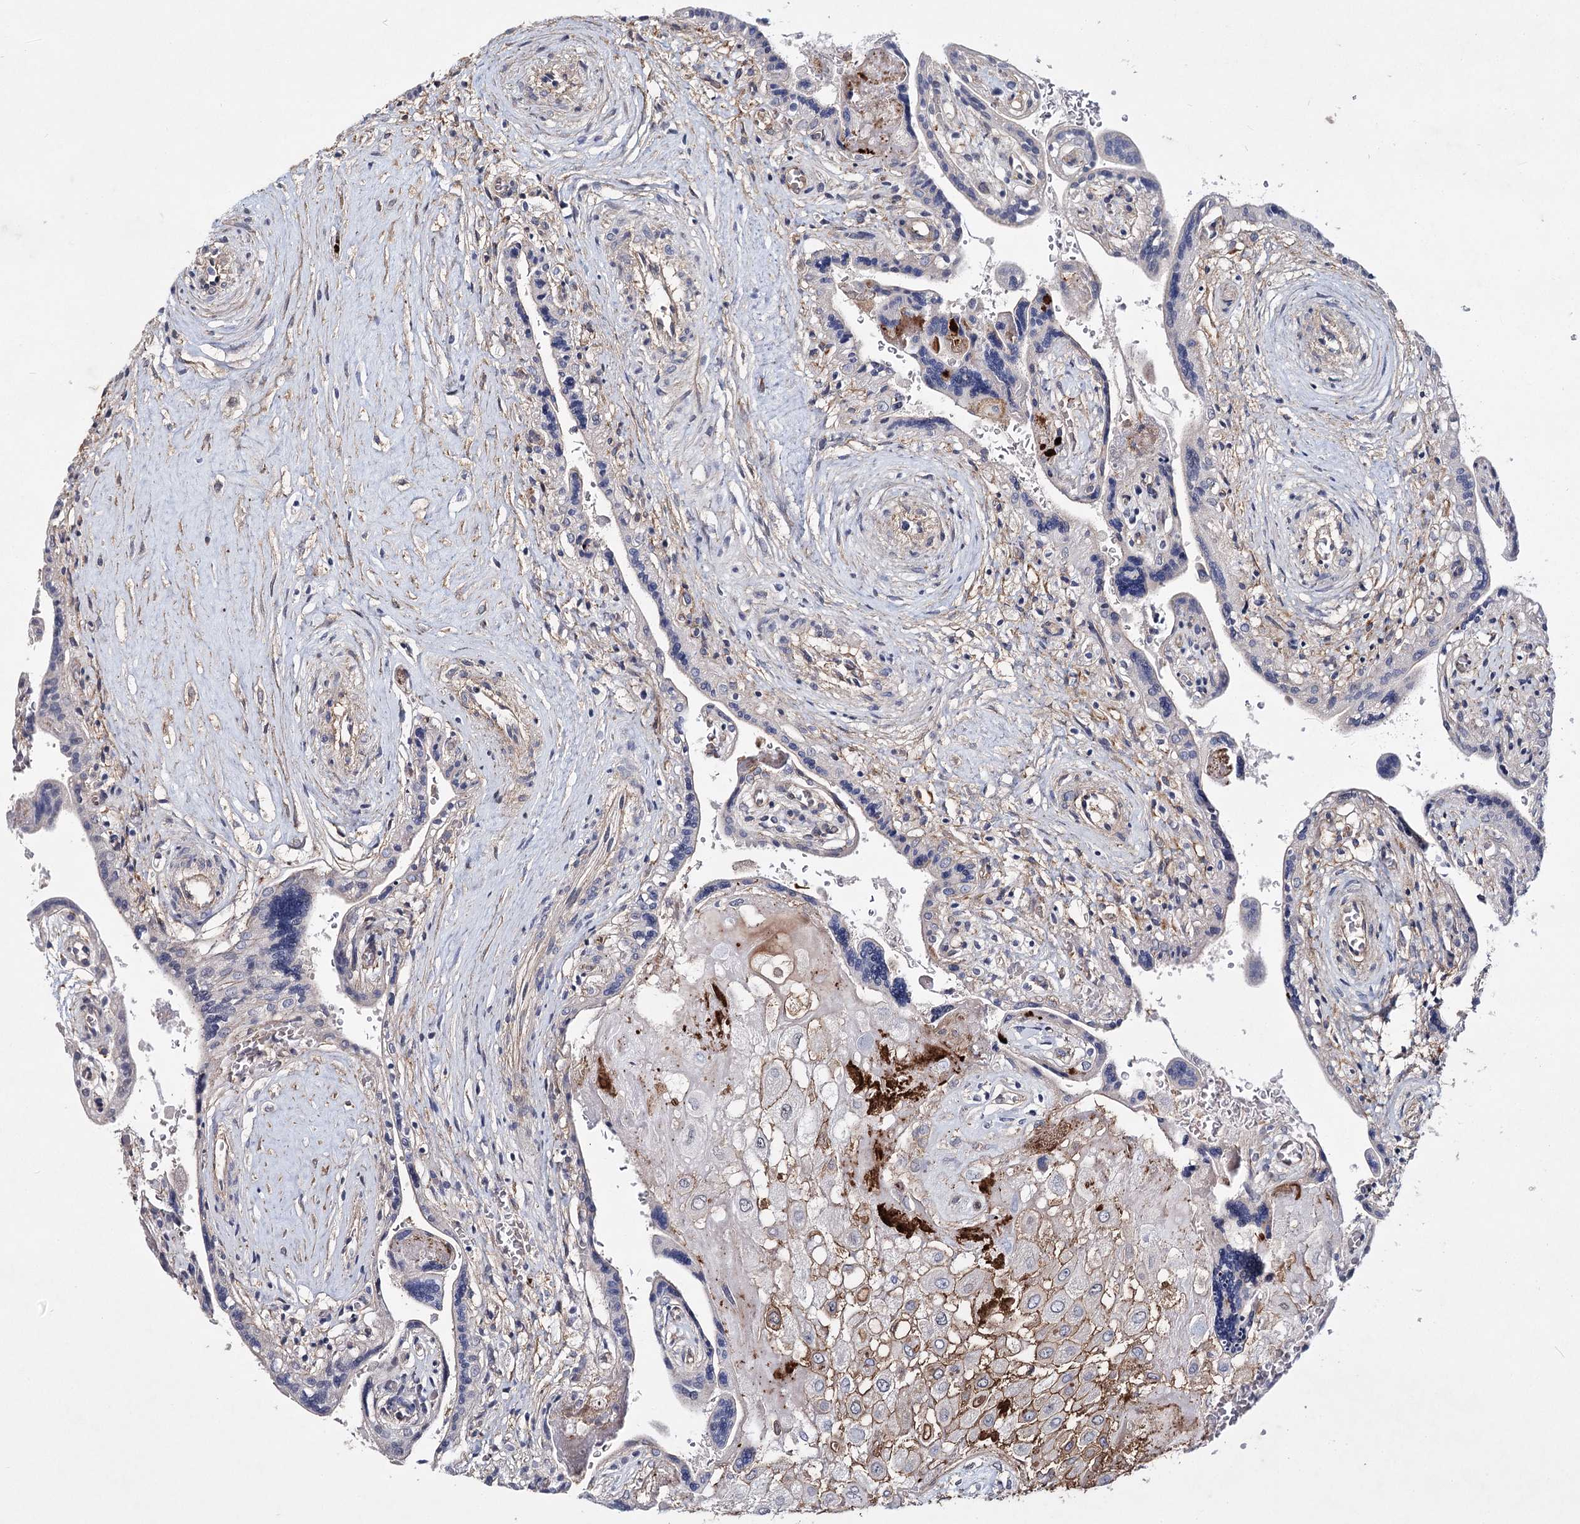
{"staining": {"intensity": "moderate", "quantity": "<25%", "location": "cytoplasmic/membranous"}, "tissue": "placenta", "cell_type": "Decidual cells", "image_type": "normal", "snomed": [{"axis": "morphology", "description": "Normal tissue, NOS"}, {"axis": "topography", "description": "Placenta"}], "caption": "Immunohistochemistry of benign placenta demonstrates low levels of moderate cytoplasmic/membranous positivity in approximately <25% of decidual cells. The protein of interest is stained brown, and the nuclei are stained in blue (DAB IHC with brightfield microscopy, high magnification).", "gene": "TMEM218", "patient": {"sex": "female", "age": 37}}